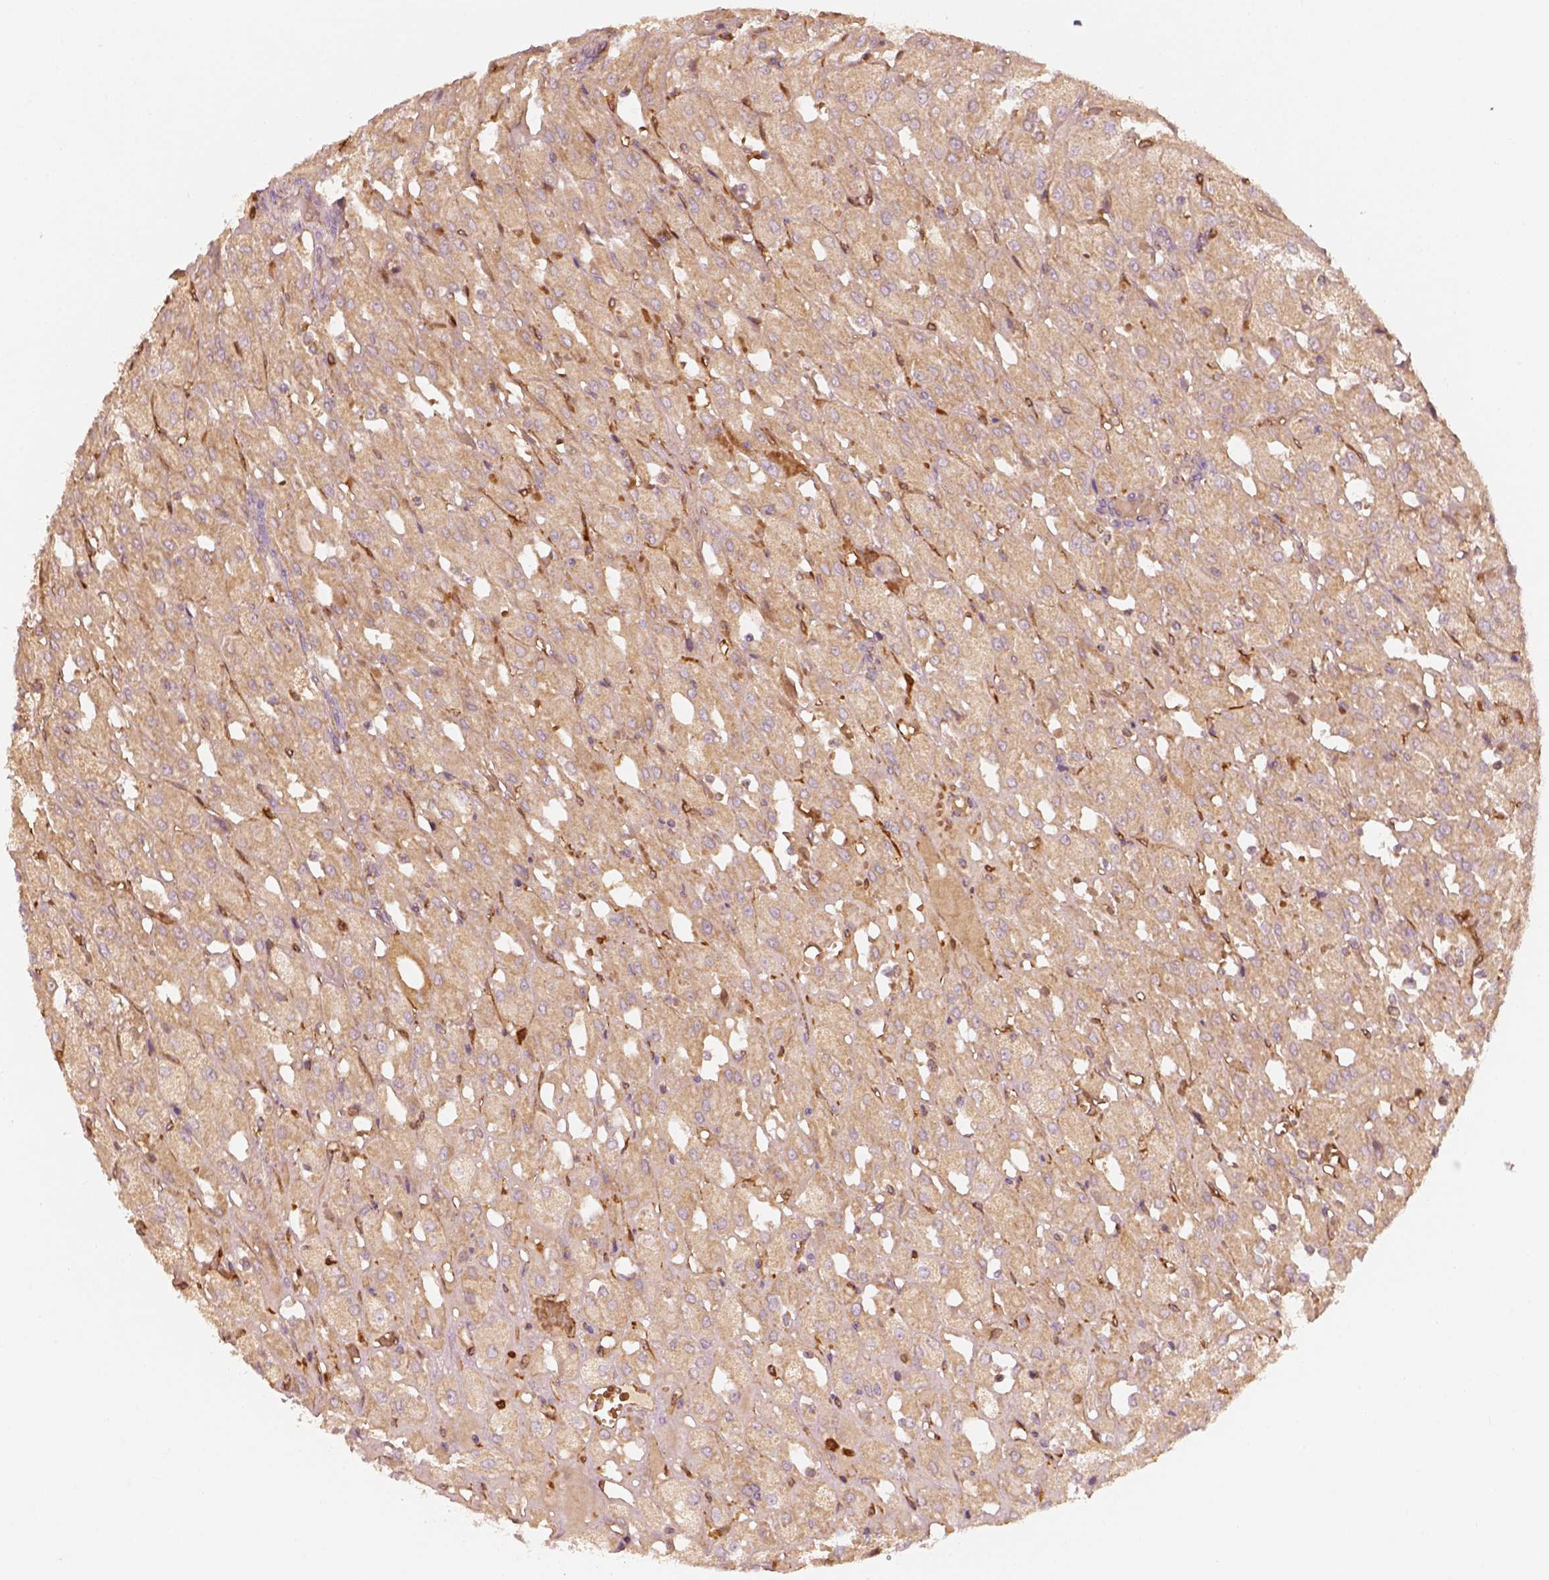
{"staining": {"intensity": "weak", "quantity": ">75%", "location": "cytoplasmic/membranous"}, "tissue": "renal cancer", "cell_type": "Tumor cells", "image_type": "cancer", "snomed": [{"axis": "morphology", "description": "Adenocarcinoma, NOS"}, {"axis": "topography", "description": "Kidney"}], "caption": "Human renal cancer stained with a protein marker displays weak staining in tumor cells.", "gene": "FSCN1", "patient": {"sex": "male", "age": 72}}